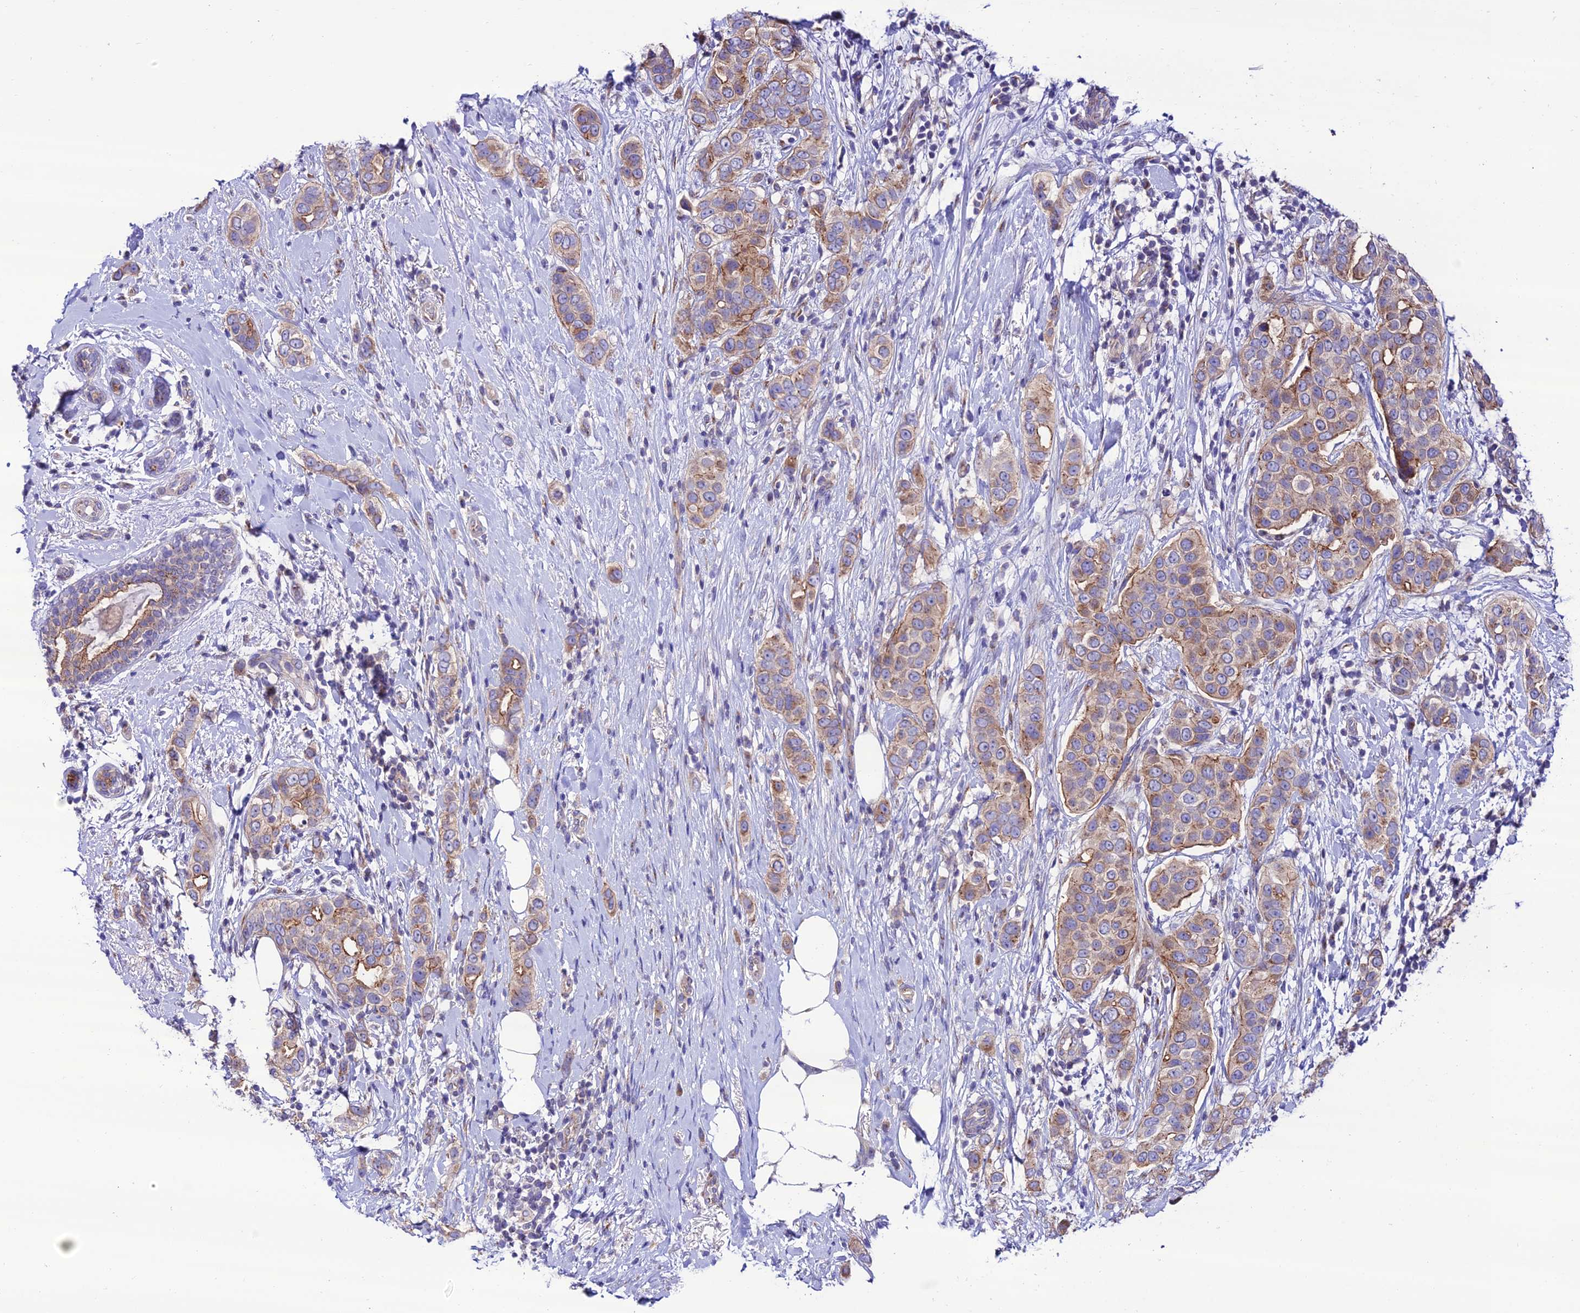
{"staining": {"intensity": "moderate", "quantity": ">75%", "location": "cytoplasmic/membranous"}, "tissue": "breast cancer", "cell_type": "Tumor cells", "image_type": "cancer", "snomed": [{"axis": "morphology", "description": "Lobular carcinoma"}, {"axis": "topography", "description": "Breast"}], "caption": "Protein analysis of lobular carcinoma (breast) tissue shows moderate cytoplasmic/membranous positivity in about >75% of tumor cells.", "gene": "LACTB2", "patient": {"sex": "female", "age": 51}}